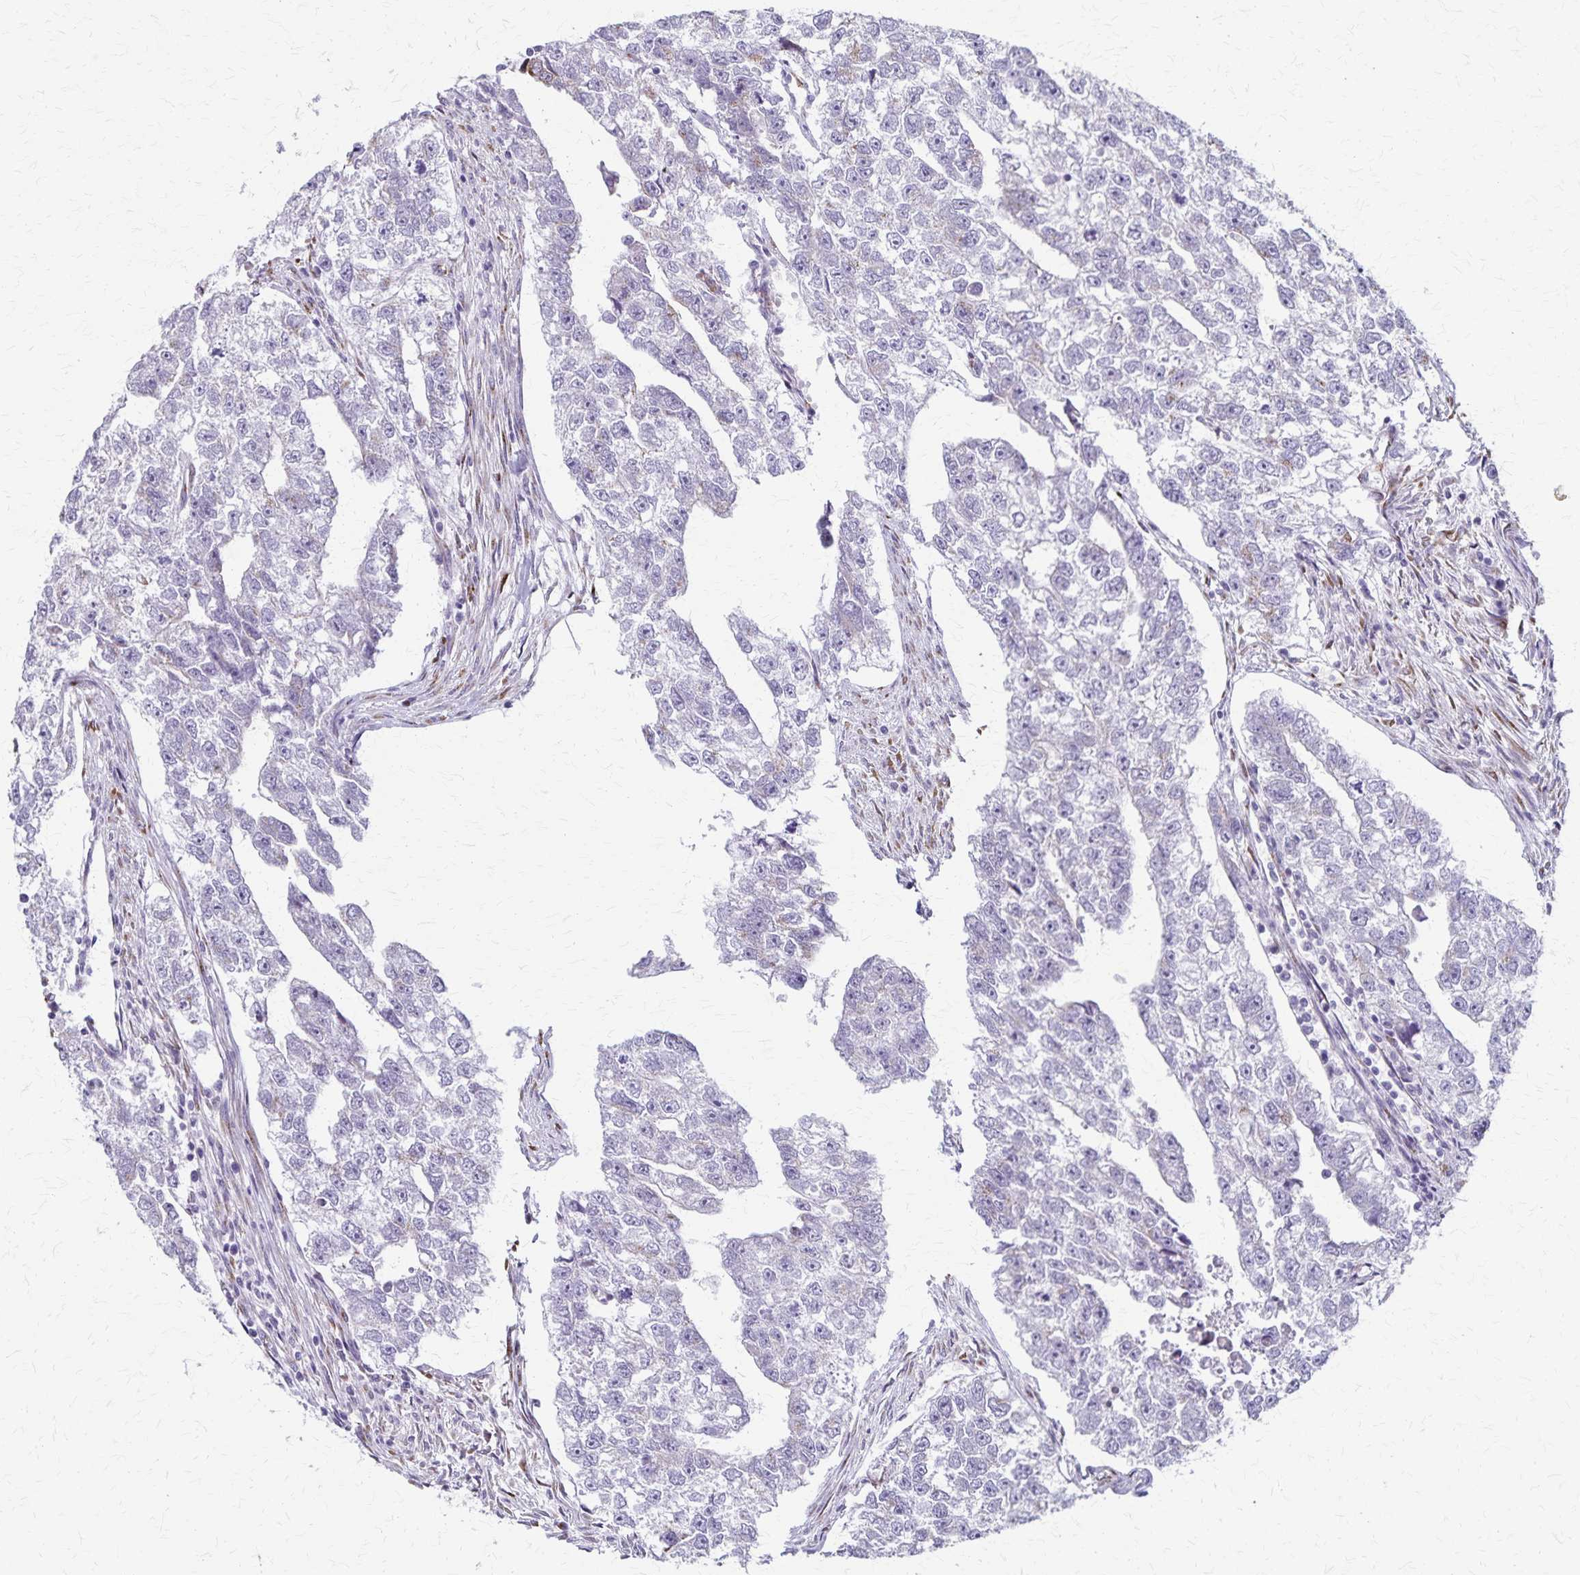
{"staining": {"intensity": "negative", "quantity": "none", "location": "none"}, "tissue": "testis cancer", "cell_type": "Tumor cells", "image_type": "cancer", "snomed": [{"axis": "morphology", "description": "Carcinoma, Embryonal, NOS"}, {"axis": "morphology", "description": "Teratoma, malignant, NOS"}, {"axis": "topography", "description": "Testis"}], "caption": "Tumor cells are negative for protein expression in human testis cancer (teratoma (malignant)). (IHC, brightfield microscopy, high magnification).", "gene": "MCFD2", "patient": {"sex": "male", "age": 44}}